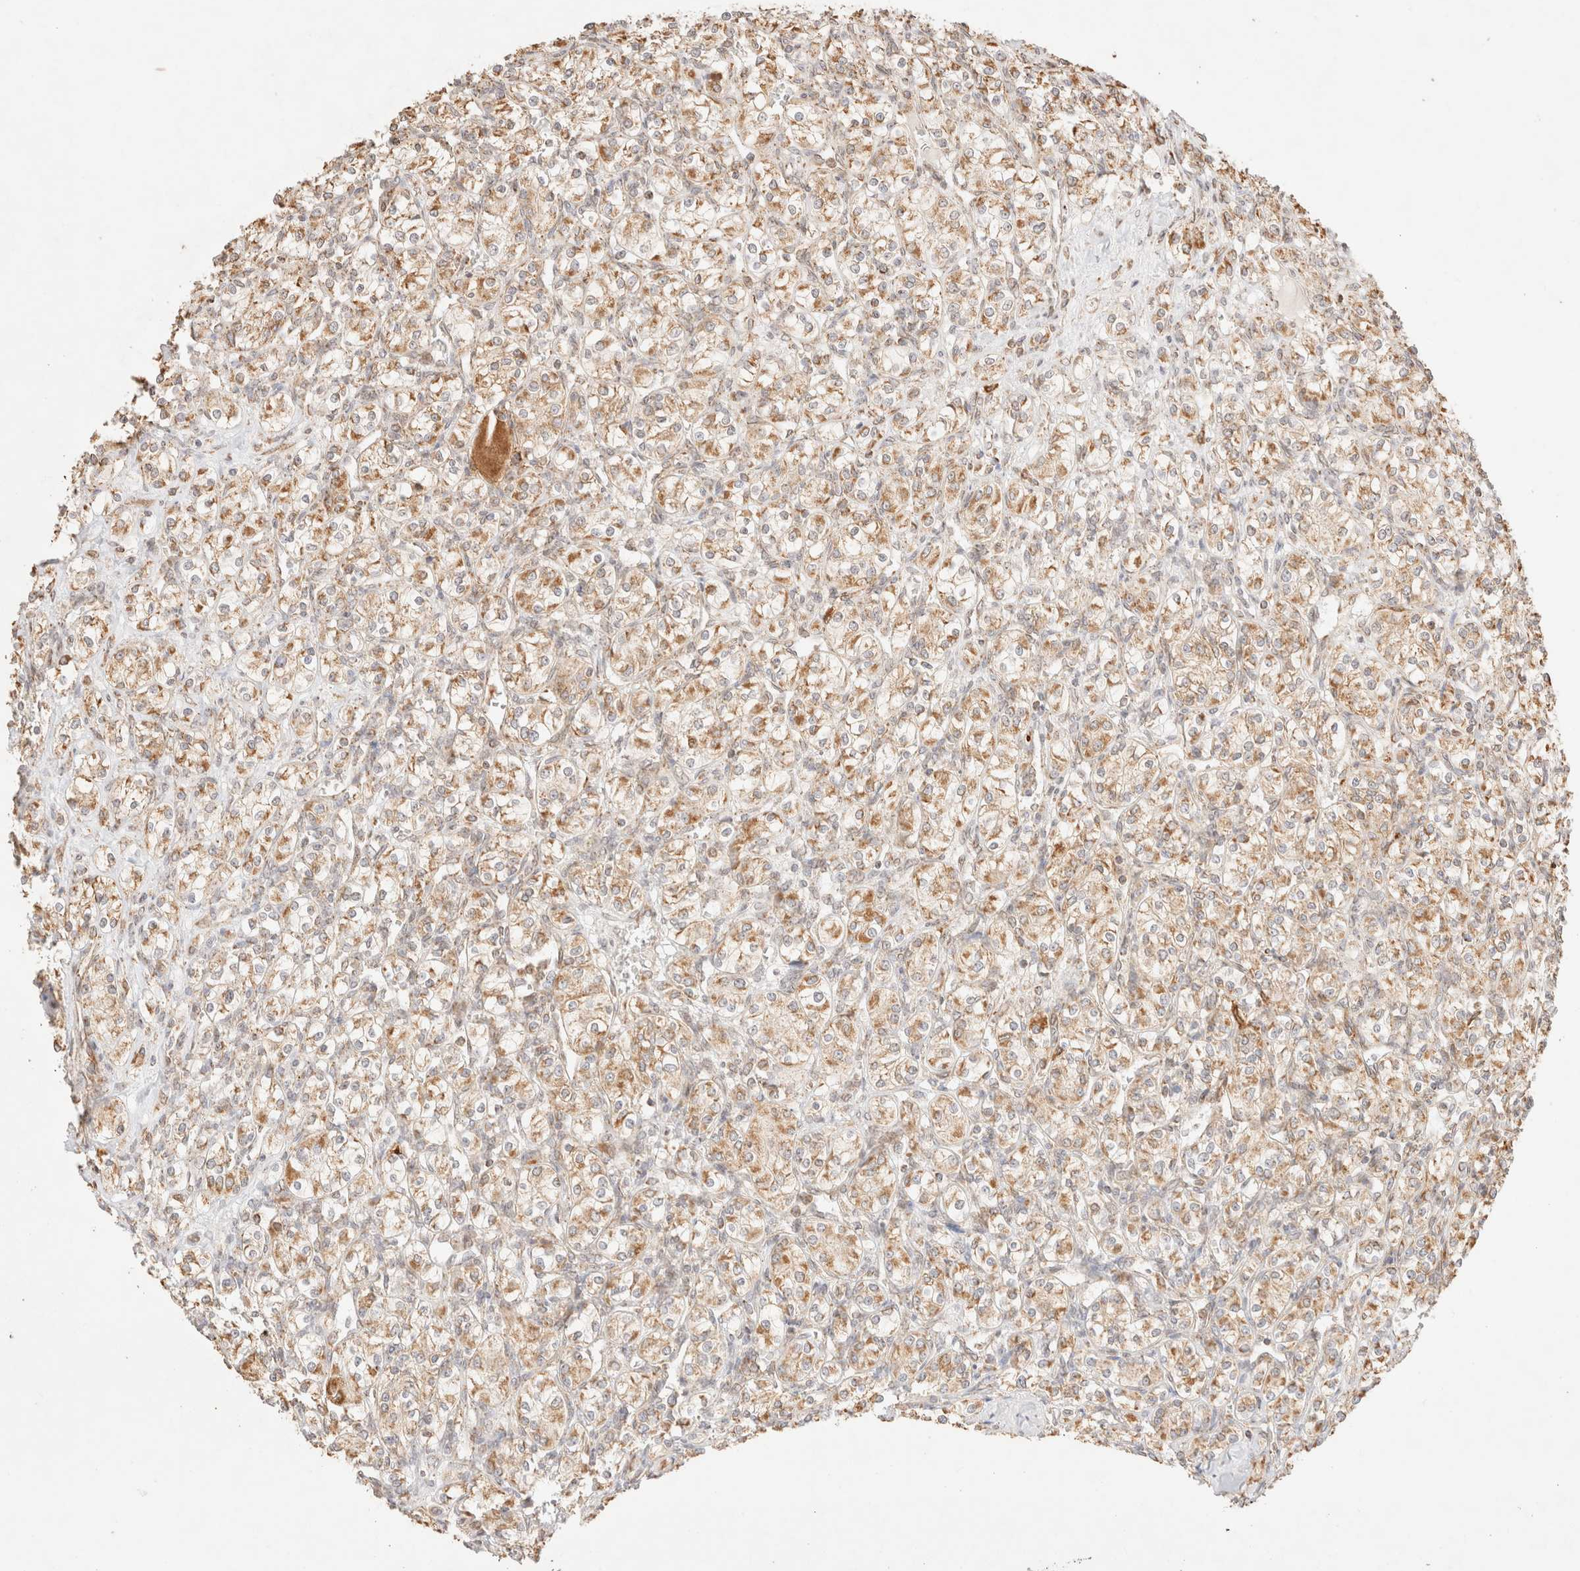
{"staining": {"intensity": "moderate", "quantity": ">75%", "location": "cytoplasmic/membranous"}, "tissue": "renal cancer", "cell_type": "Tumor cells", "image_type": "cancer", "snomed": [{"axis": "morphology", "description": "Adenocarcinoma, NOS"}, {"axis": "topography", "description": "Kidney"}], "caption": "DAB (3,3'-diaminobenzidine) immunohistochemical staining of human renal cancer (adenocarcinoma) exhibits moderate cytoplasmic/membranous protein expression in about >75% of tumor cells.", "gene": "TACO1", "patient": {"sex": "male", "age": 77}}